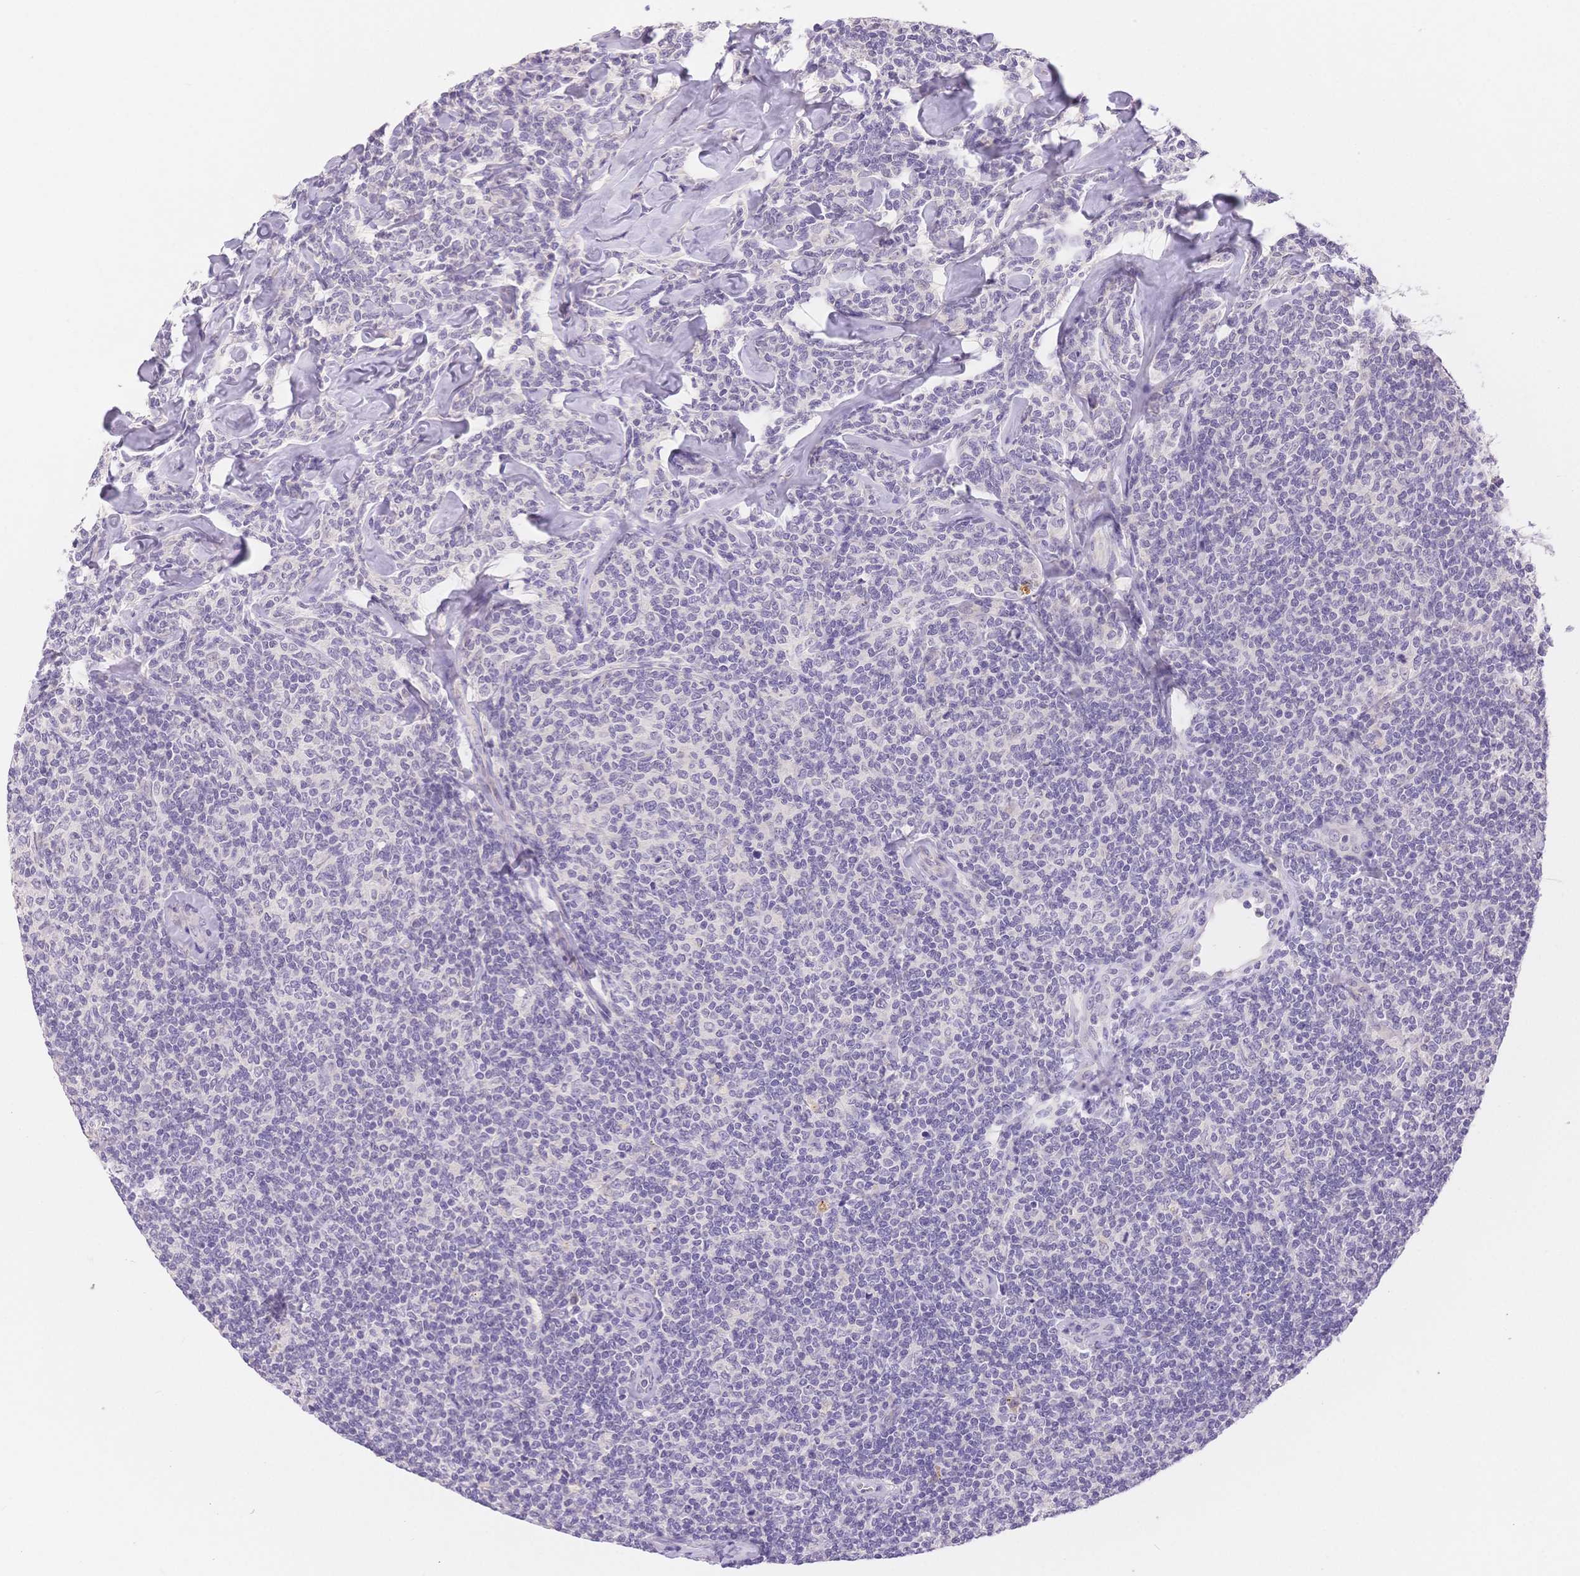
{"staining": {"intensity": "negative", "quantity": "none", "location": "none"}, "tissue": "lymphoma", "cell_type": "Tumor cells", "image_type": "cancer", "snomed": [{"axis": "morphology", "description": "Malignant lymphoma, non-Hodgkin's type, Low grade"}, {"axis": "topography", "description": "Lymph node"}], "caption": "A micrograph of human malignant lymphoma, non-Hodgkin's type (low-grade) is negative for staining in tumor cells. (Brightfield microscopy of DAB (3,3'-diaminobenzidine) immunohistochemistry at high magnification).", "gene": "MYOM1", "patient": {"sex": "female", "age": 56}}